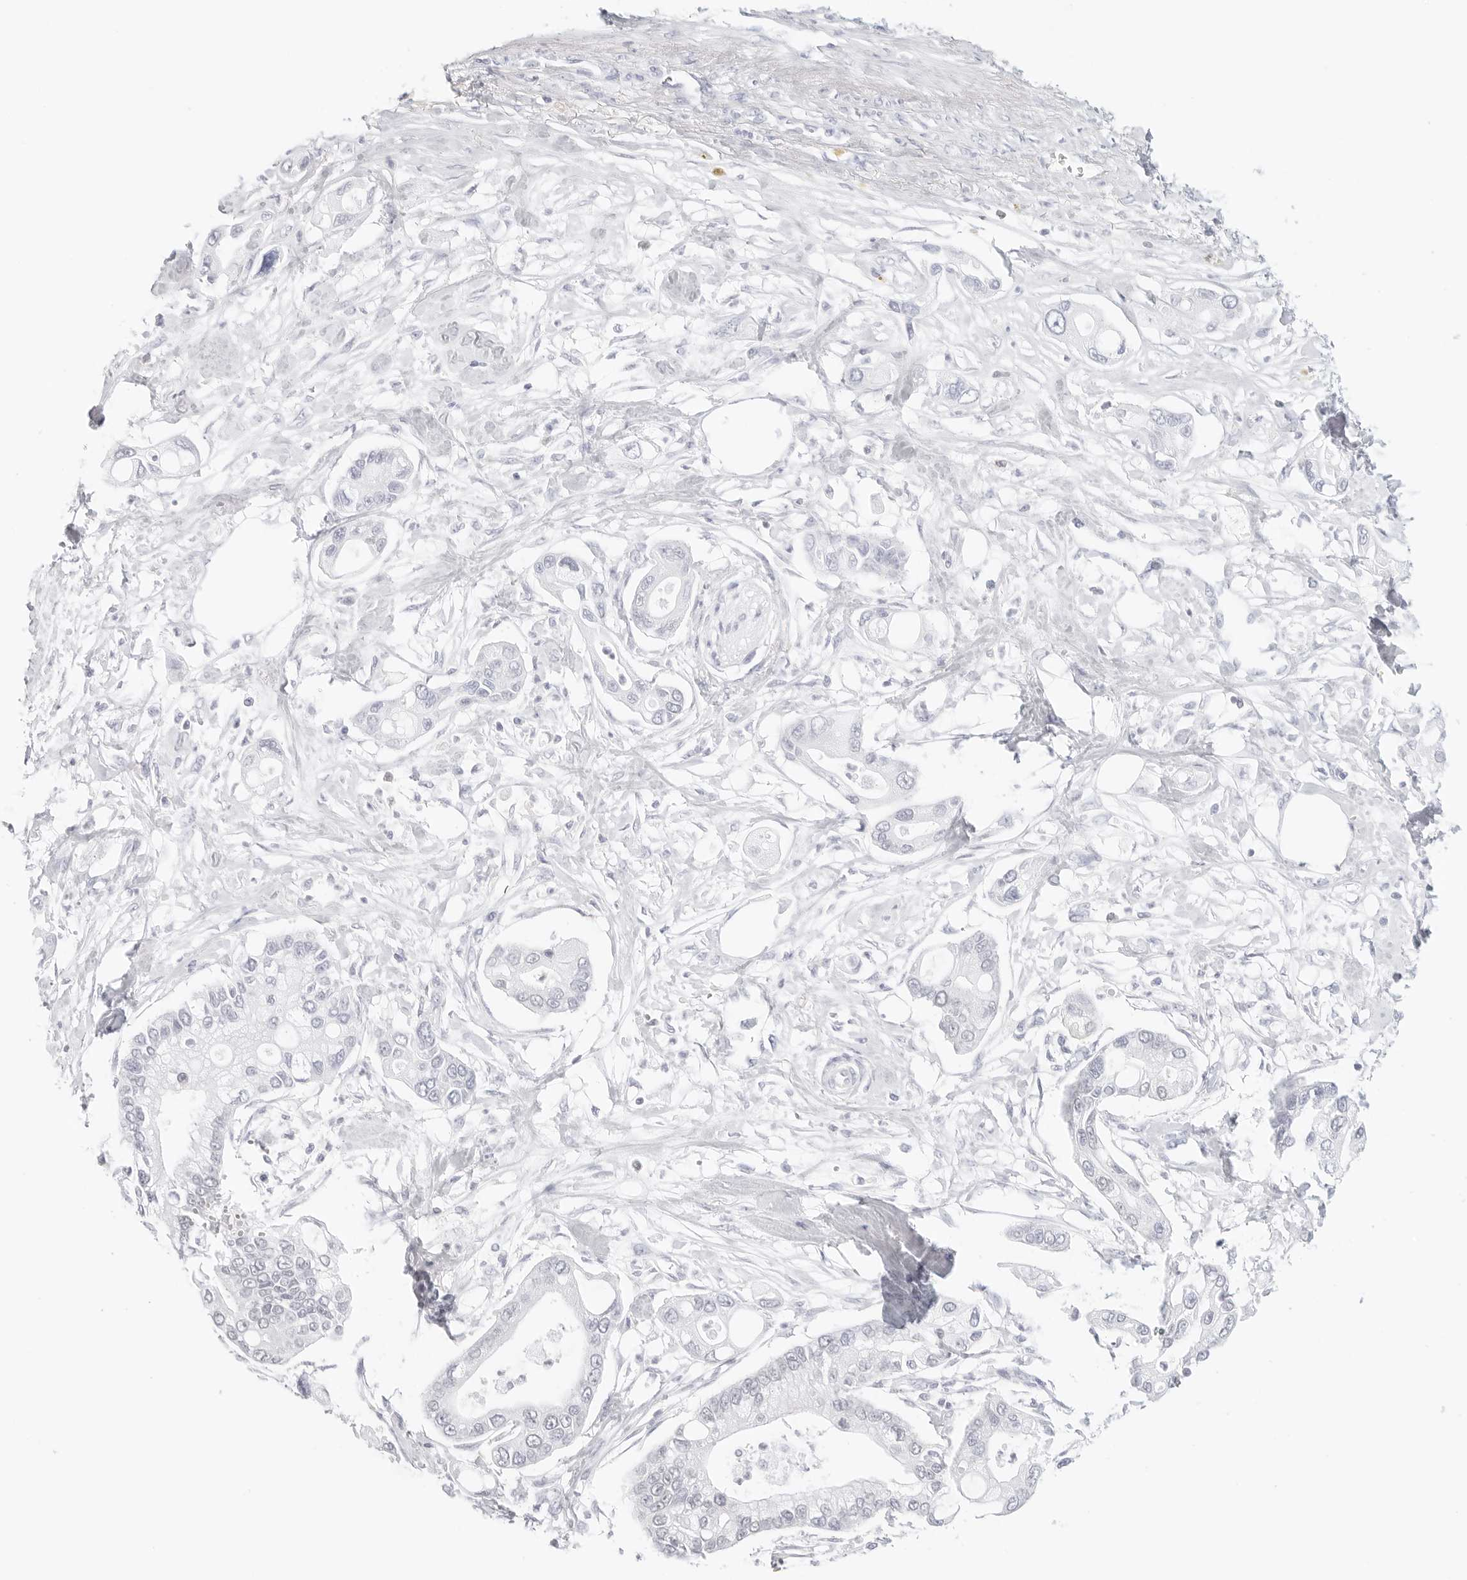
{"staining": {"intensity": "negative", "quantity": "none", "location": "none"}, "tissue": "pancreatic cancer", "cell_type": "Tumor cells", "image_type": "cancer", "snomed": [{"axis": "morphology", "description": "Adenocarcinoma, NOS"}, {"axis": "topography", "description": "Pancreas"}], "caption": "The histopathology image displays no staining of tumor cells in pancreatic cancer (adenocarcinoma). (Immunohistochemistry (ihc), brightfield microscopy, high magnification).", "gene": "SLC9A3R1", "patient": {"sex": "male", "age": 68}}